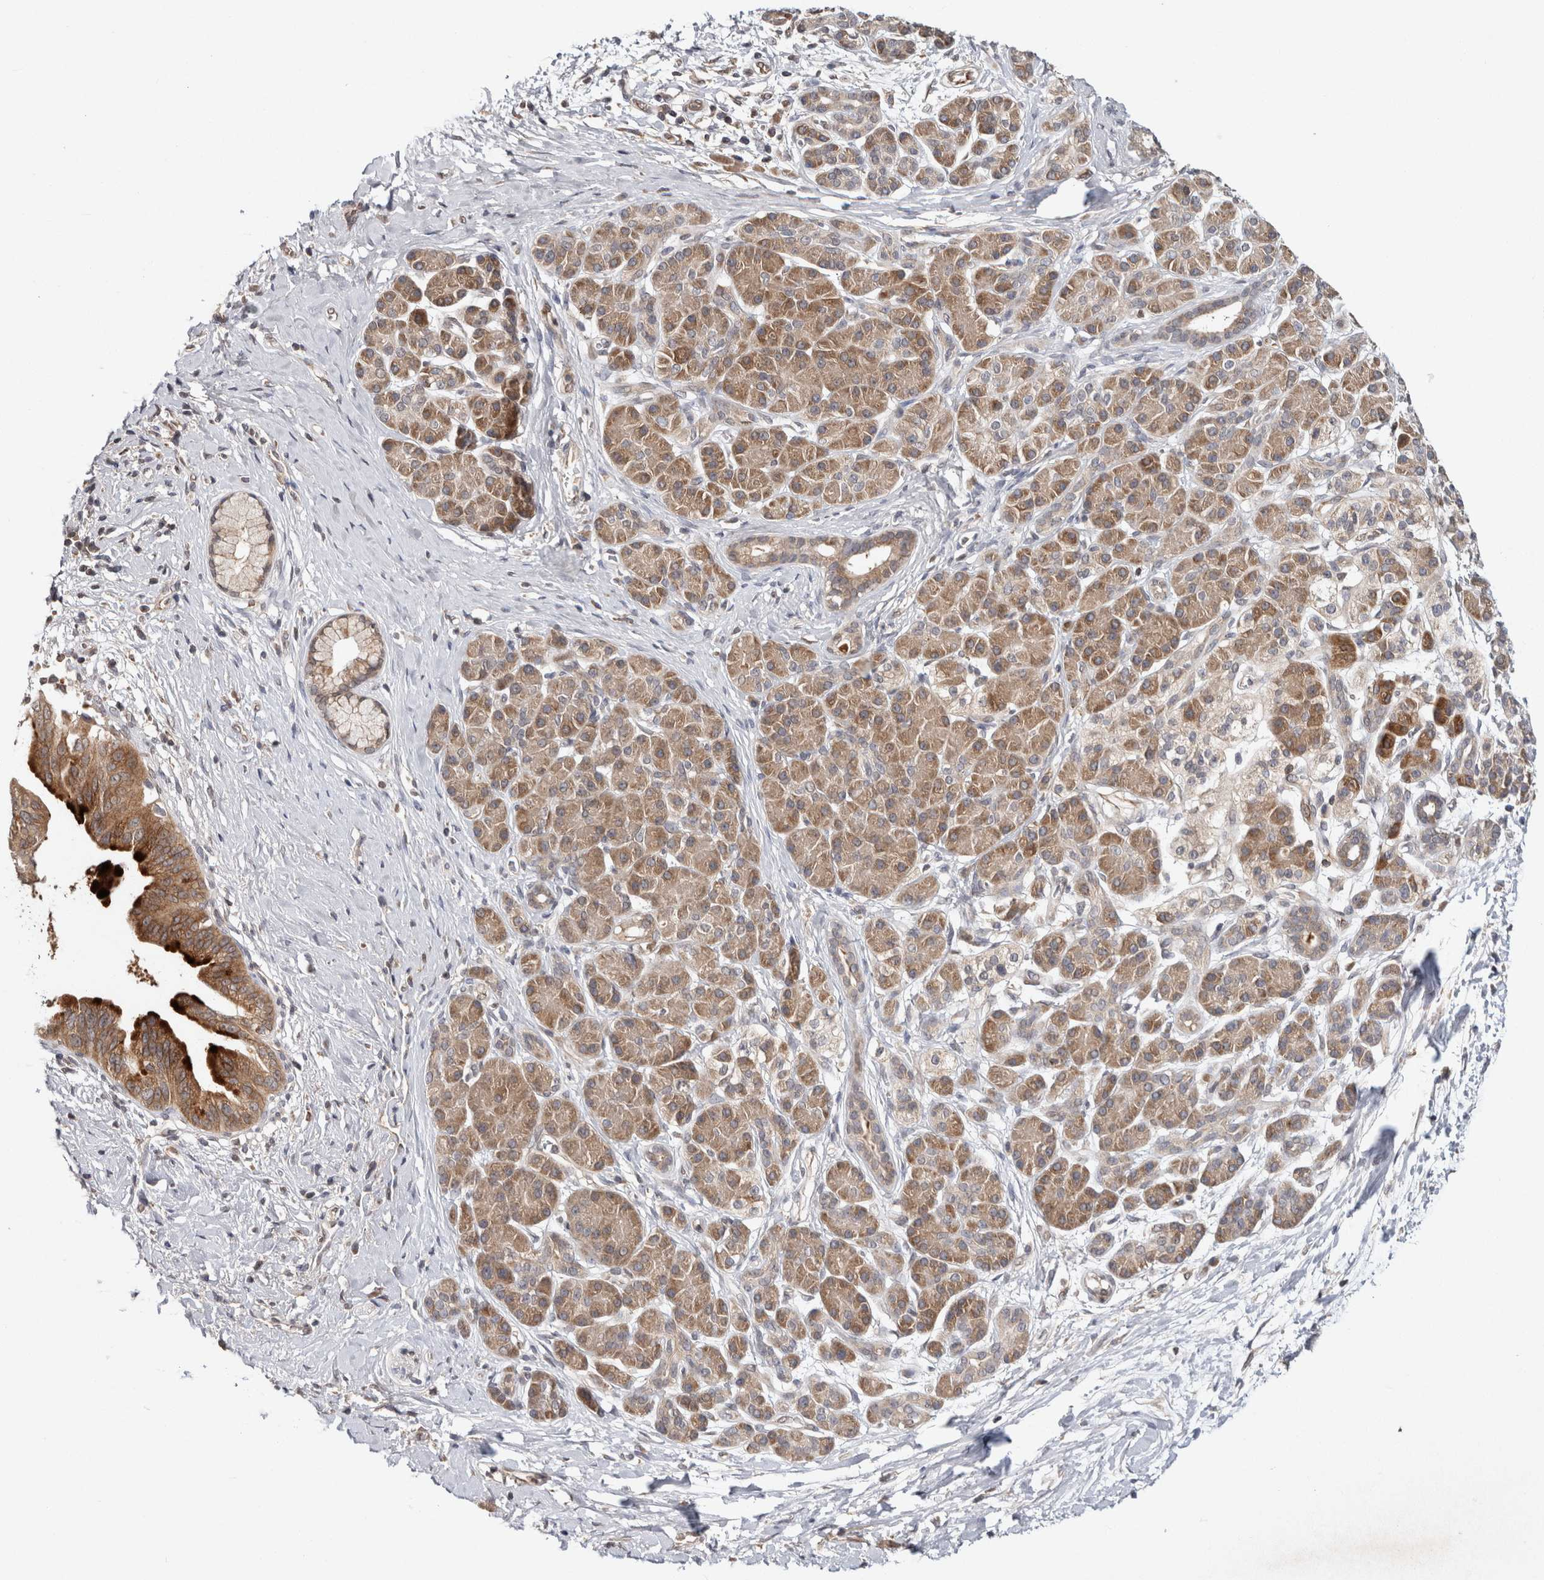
{"staining": {"intensity": "moderate", "quantity": ">75%", "location": "cytoplasmic/membranous"}, "tissue": "pancreatic cancer", "cell_type": "Tumor cells", "image_type": "cancer", "snomed": [{"axis": "morphology", "description": "Adenocarcinoma, NOS"}, {"axis": "topography", "description": "Pancreas"}], "caption": "IHC staining of pancreatic cancer, which demonstrates medium levels of moderate cytoplasmic/membranous positivity in approximately >75% of tumor cells indicating moderate cytoplasmic/membranous protein positivity. The staining was performed using DAB (3,3'-diaminobenzidine) (brown) for protein detection and nuclei were counterstained in hematoxylin (blue).", "gene": "HMOX2", "patient": {"sex": "male", "age": 55}}